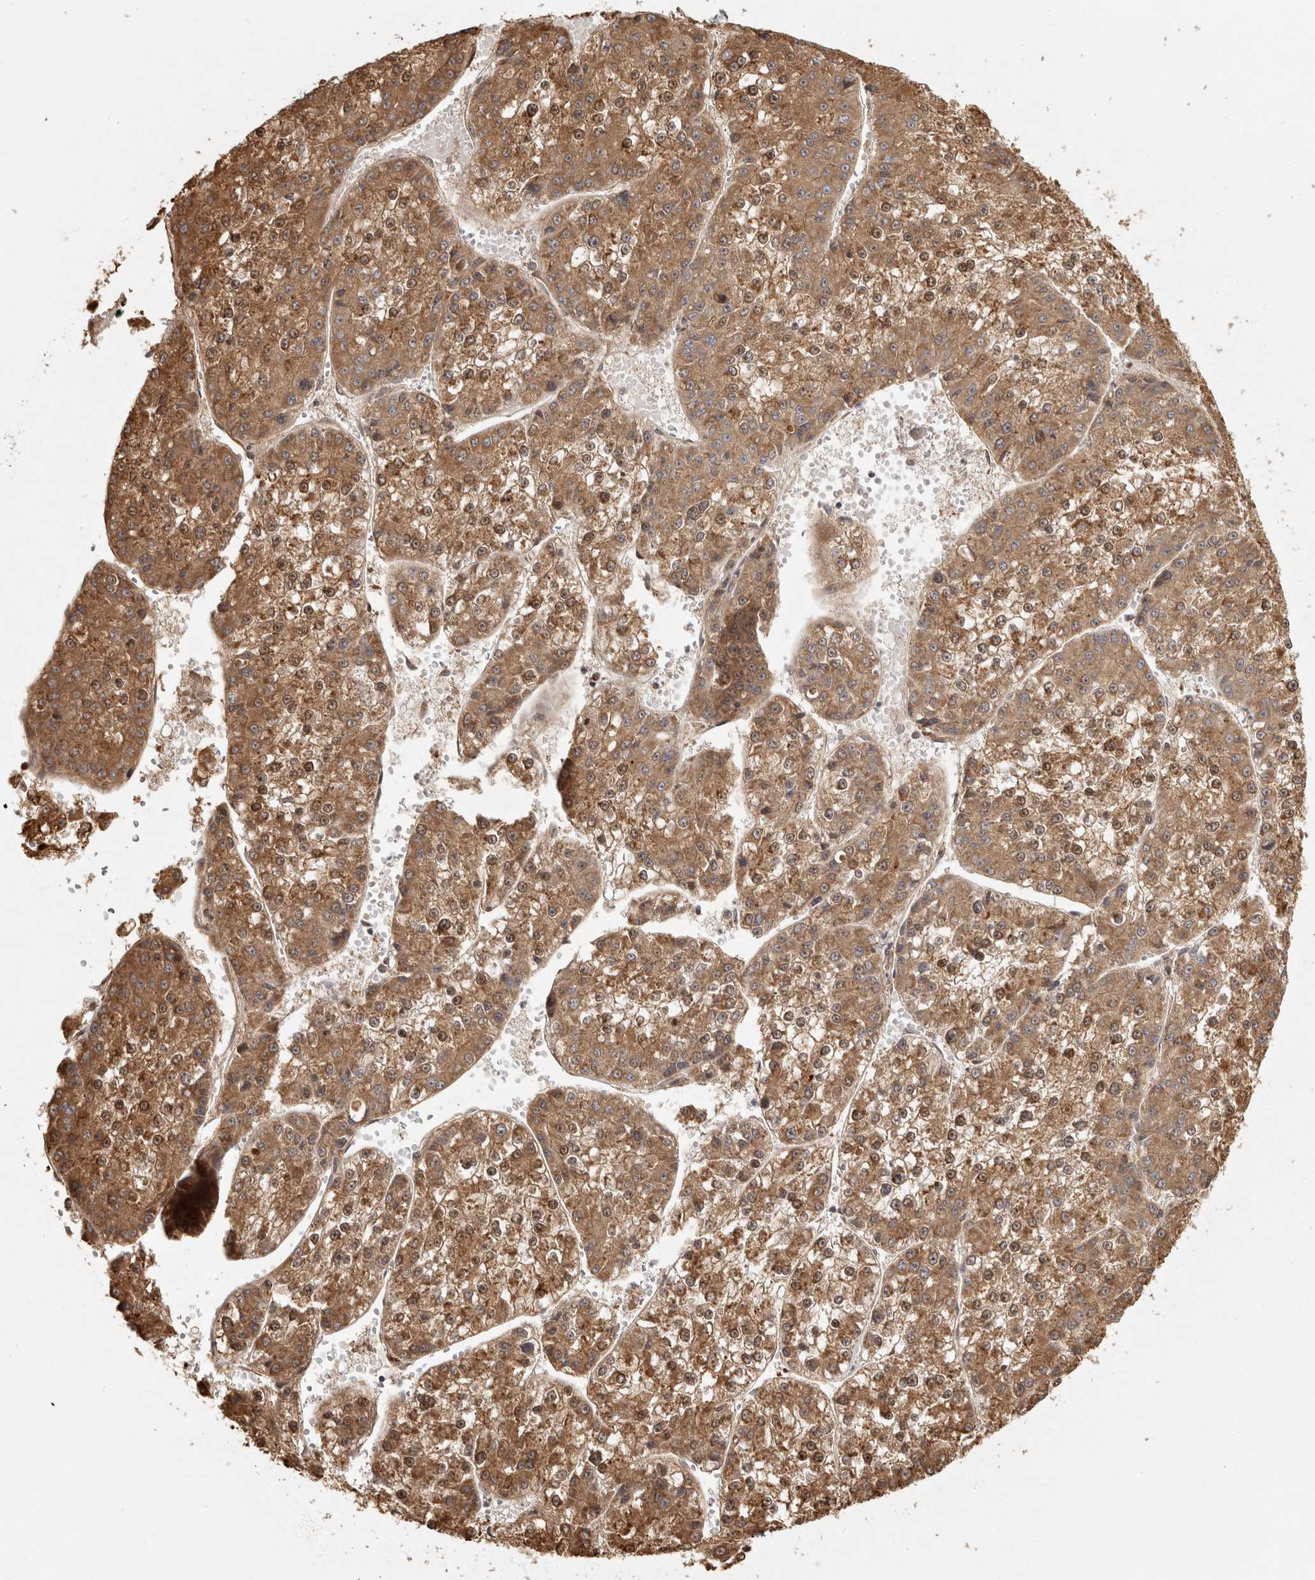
{"staining": {"intensity": "moderate", "quantity": ">75%", "location": "cytoplasmic/membranous"}, "tissue": "liver cancer", "cell_type": "Tumor cells", "image_type": "cancer", "snomed": [{"axis": "morphology", "description": "Carcinoma, Hepatocellular, NOS"}, {"axis": "topography", "description": "Liver"}], "caption": "The histopathology image demonstrates immunohistochemical staining of liver hepatocellular carcinoma. There is moderate cytoplasmic/membranous staining is present in approximately >75% of tumor cells.", "gene": "CAMSAP2", "patient": {"sex": "female", "age": 73}}